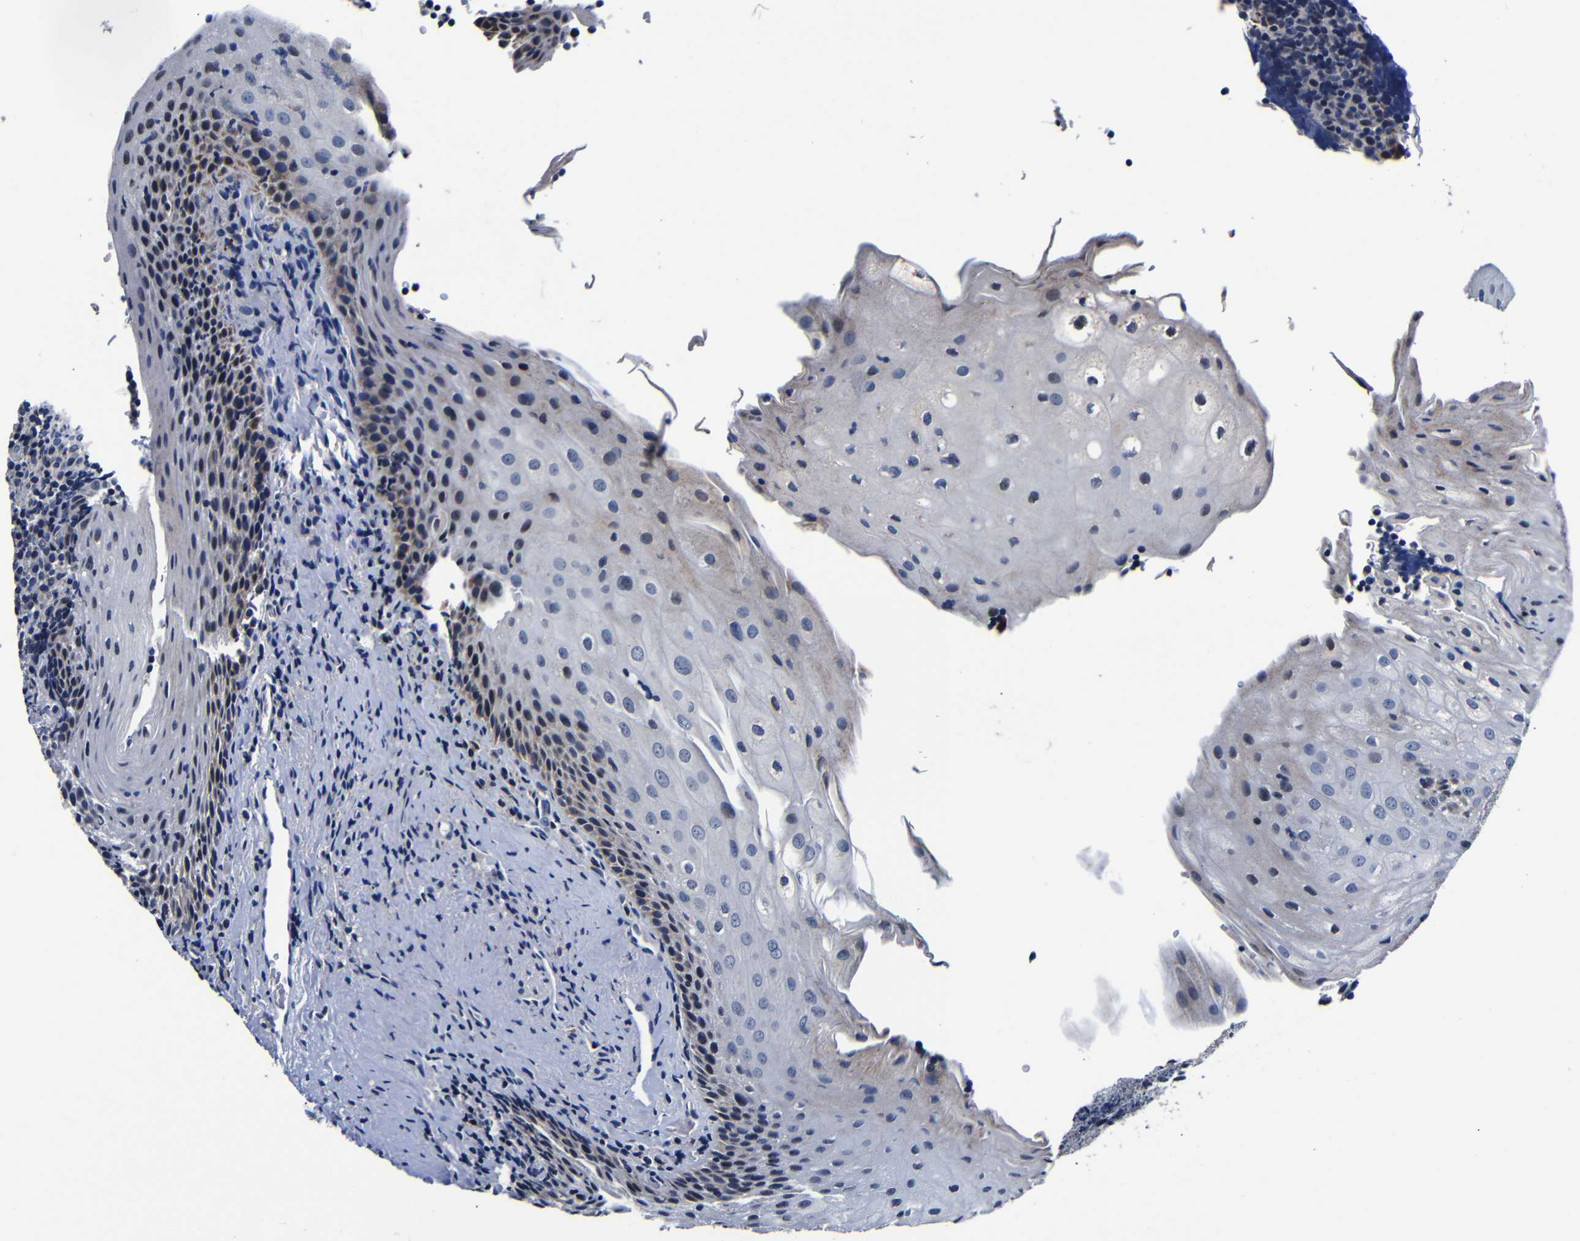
{"staining": {"intensity": "negative", "quantity": "none", "location": "none"}, "tissue": "tonsil", "cell_type": "Germinal center cells", "image_type": "normal", "snomed": [{"axis": "morphology", "description": "Normal tissue, NOS"}, {"axis": "topography", "description": "Tonsil"}], "caption": "A high-resolution histopathology image shows IHC staining of normal tonsil, which exhibits no significant expression in germinal center cells.", "gene": "DEPP1", "patient": {"sex": "male", "age": 37}}